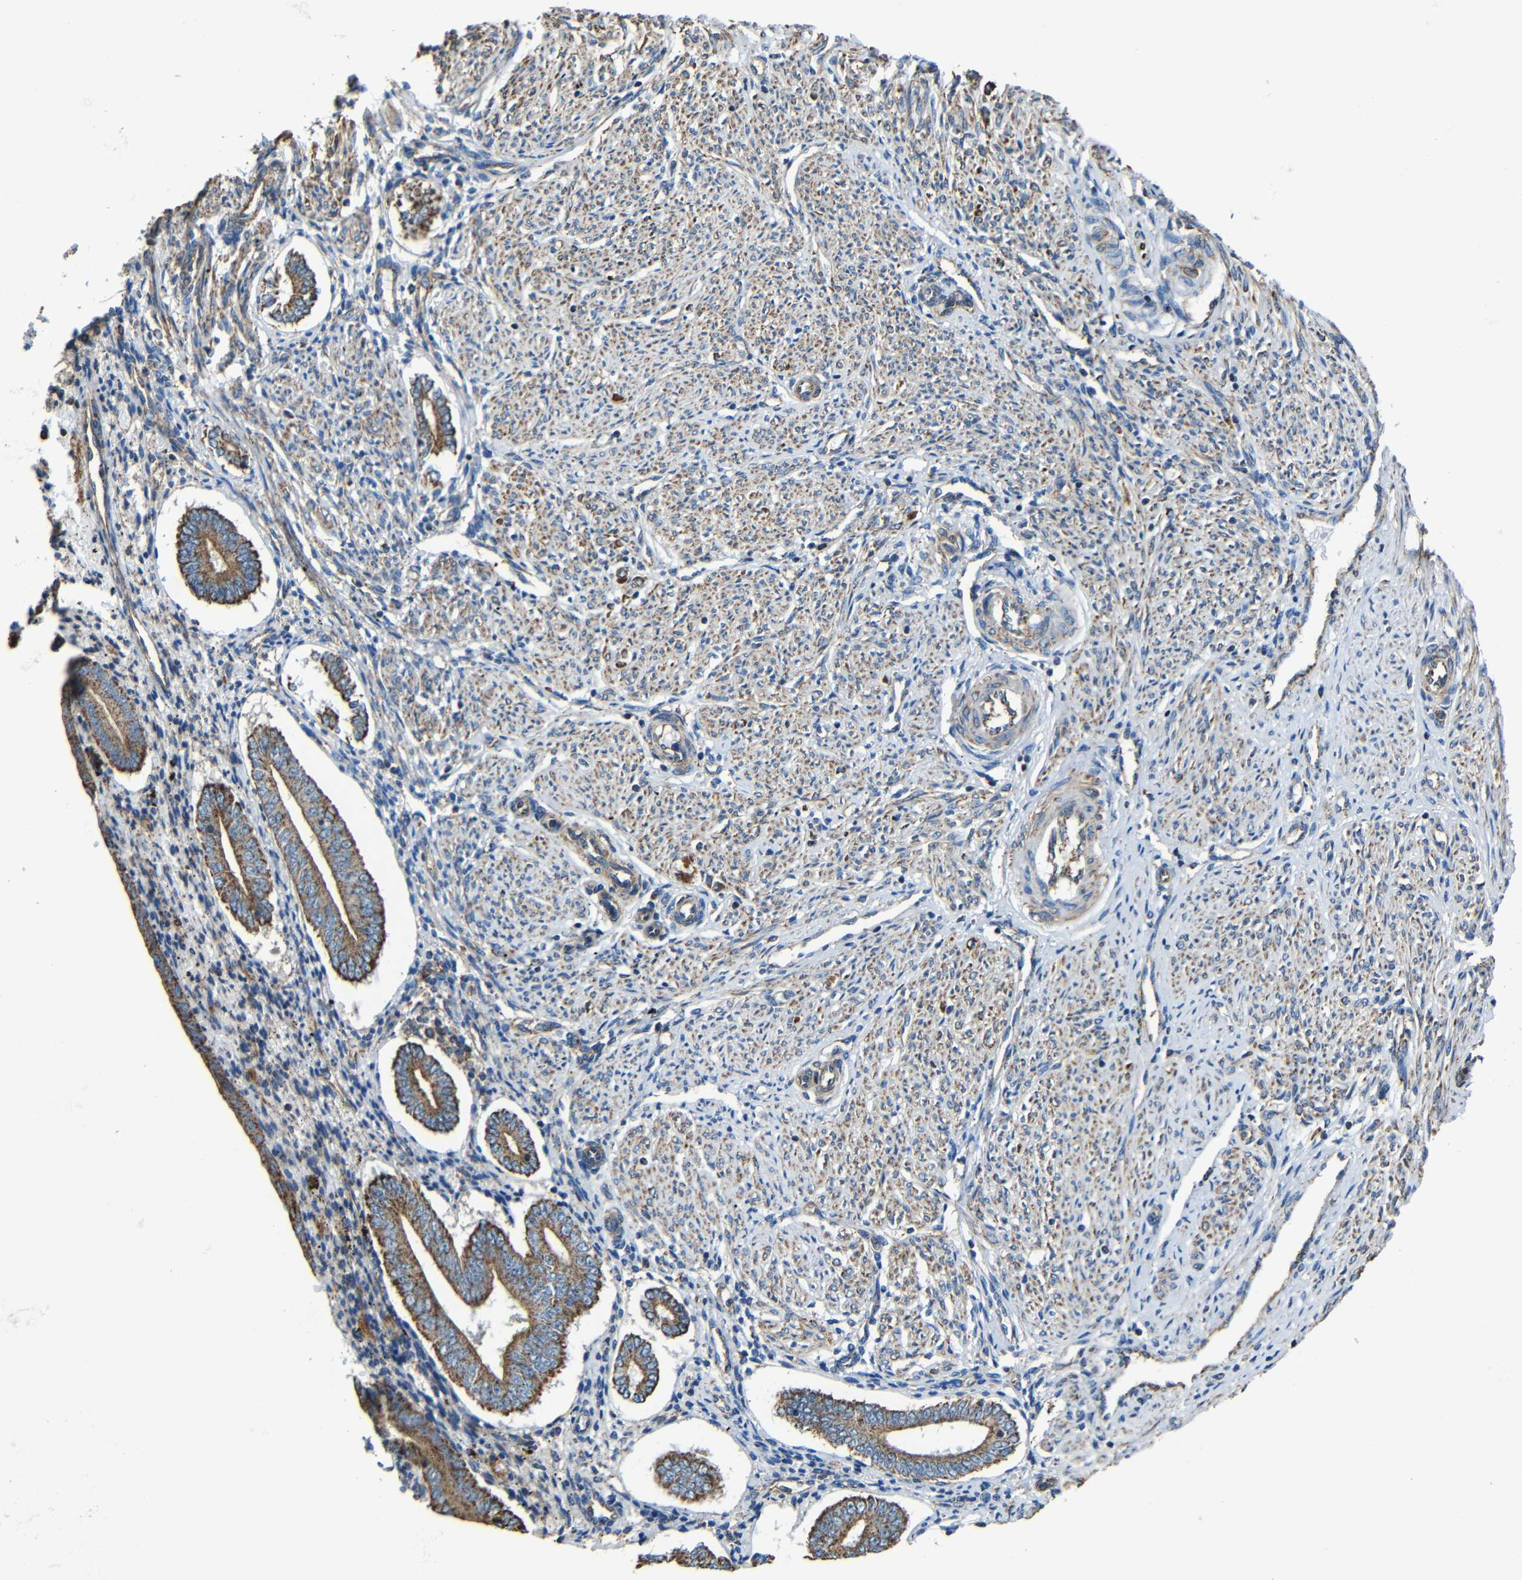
{"staining": {"intensity": "weak", "quantity": ">75%", "location": "cytoplasmic/membranous"}, "tissue": "endometrium", "cell_type": "Cells in endometrial stroma", "image_type": "normal", "snomed": [{"axis": "morphology", "description": "Normal tissue, NOS"}, {"axis": "topography", "description": "Endometrium"}], "caption": "The image shows immunohistochemical staining of normal endometrium. There is weak cytoplasmic/membranous positivity is identified in approximately >75% of cells in endometrial stroma. (IHC, brightfield microscopy, high magnification).", "gene": "INTS6L", "patient": {"sex": "female", "age": 42}}